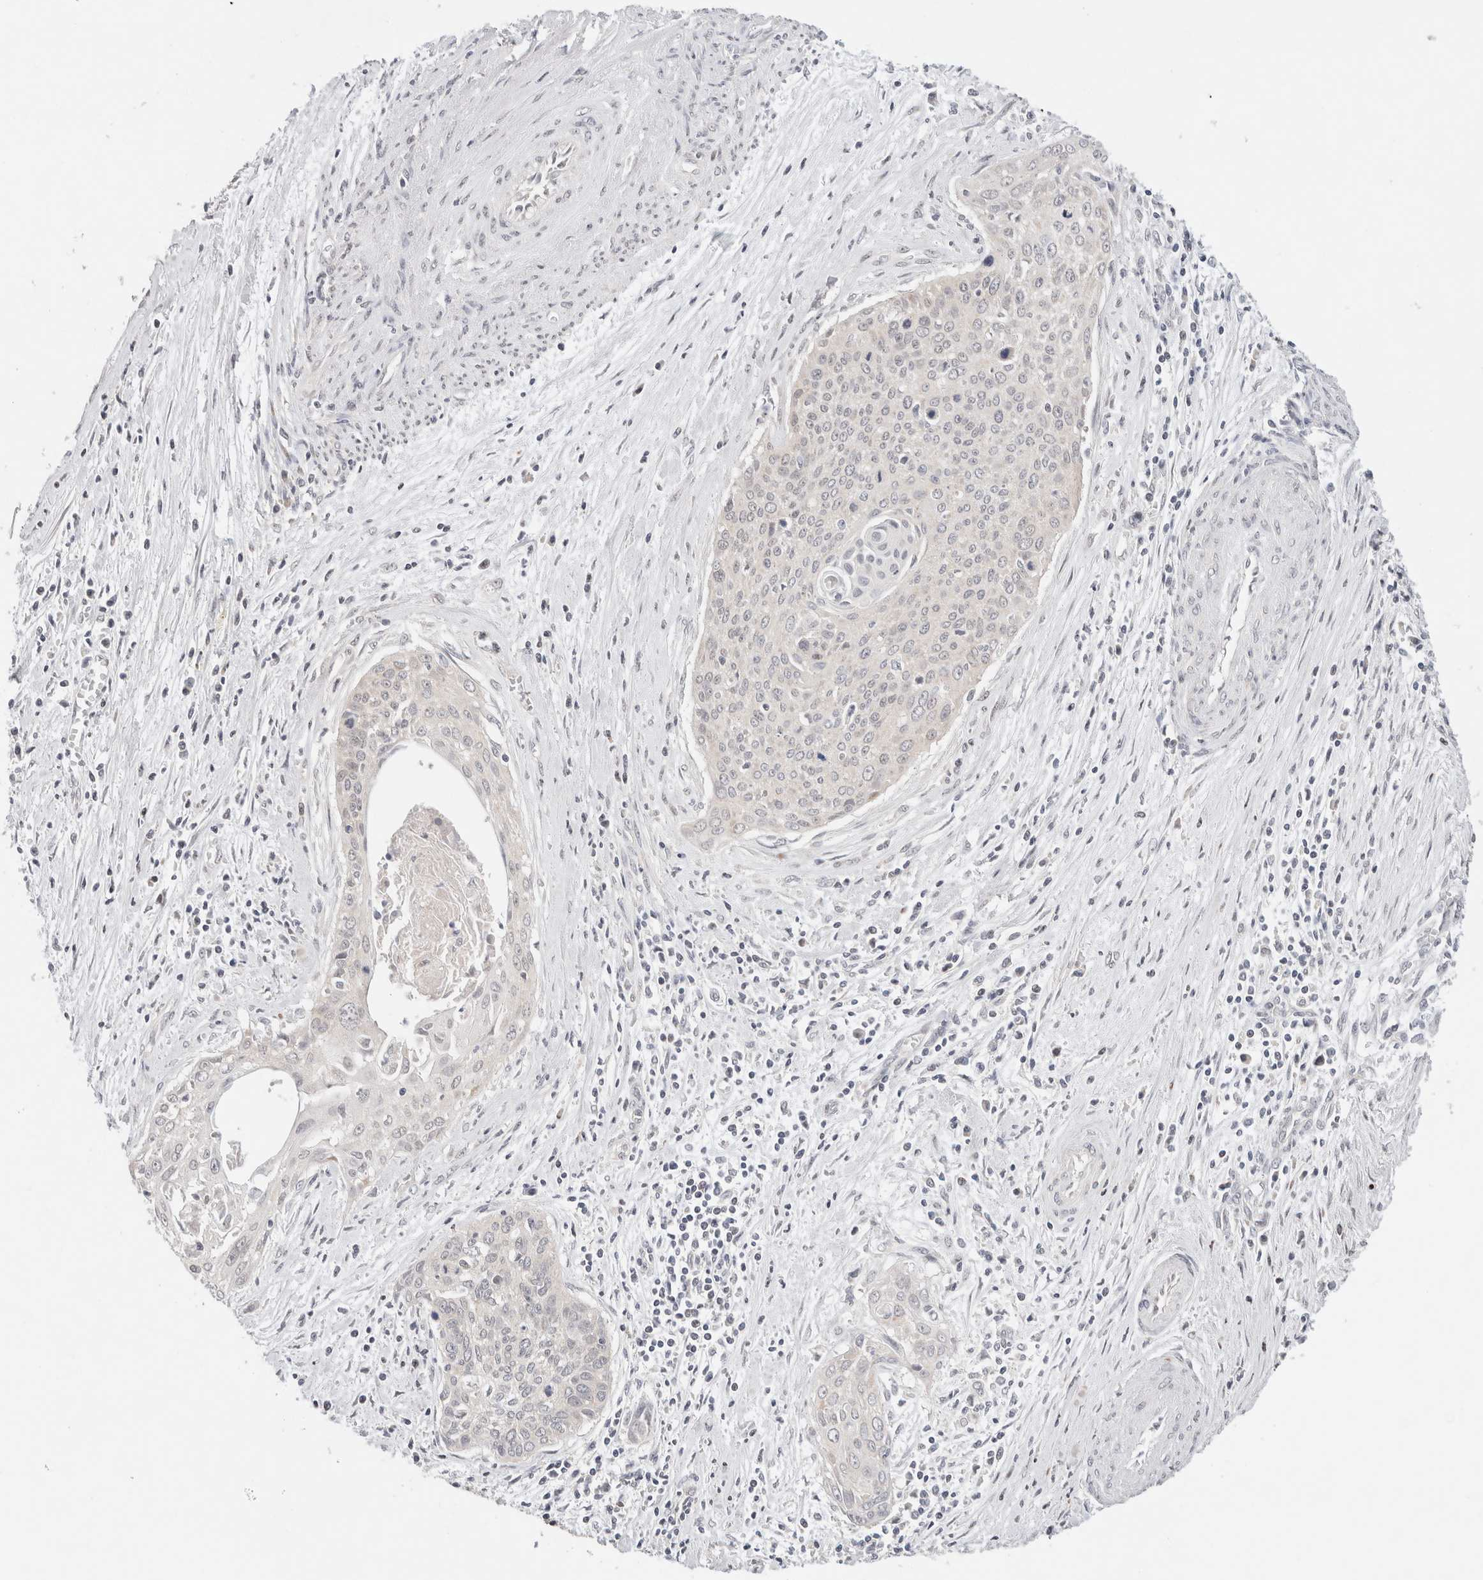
{"staining": {"intensity": "negative", "quantity": "none", "location": "none"}, "tissue": "cervical cancer", "cell_type": "Tumor cells", "image_type": "cancer", "snomed": [{"axis": "morphology", "description": "Squamous cell carcinoma, NOS"}, {"axis": "topography", "description": "Cervix"}], "caption": "Cervical cancer was stained to show a protein in brown. There is no significant expression in tumor cells.", "gene": "ERI3", "patient": {"sex": "female", "age": 55}}